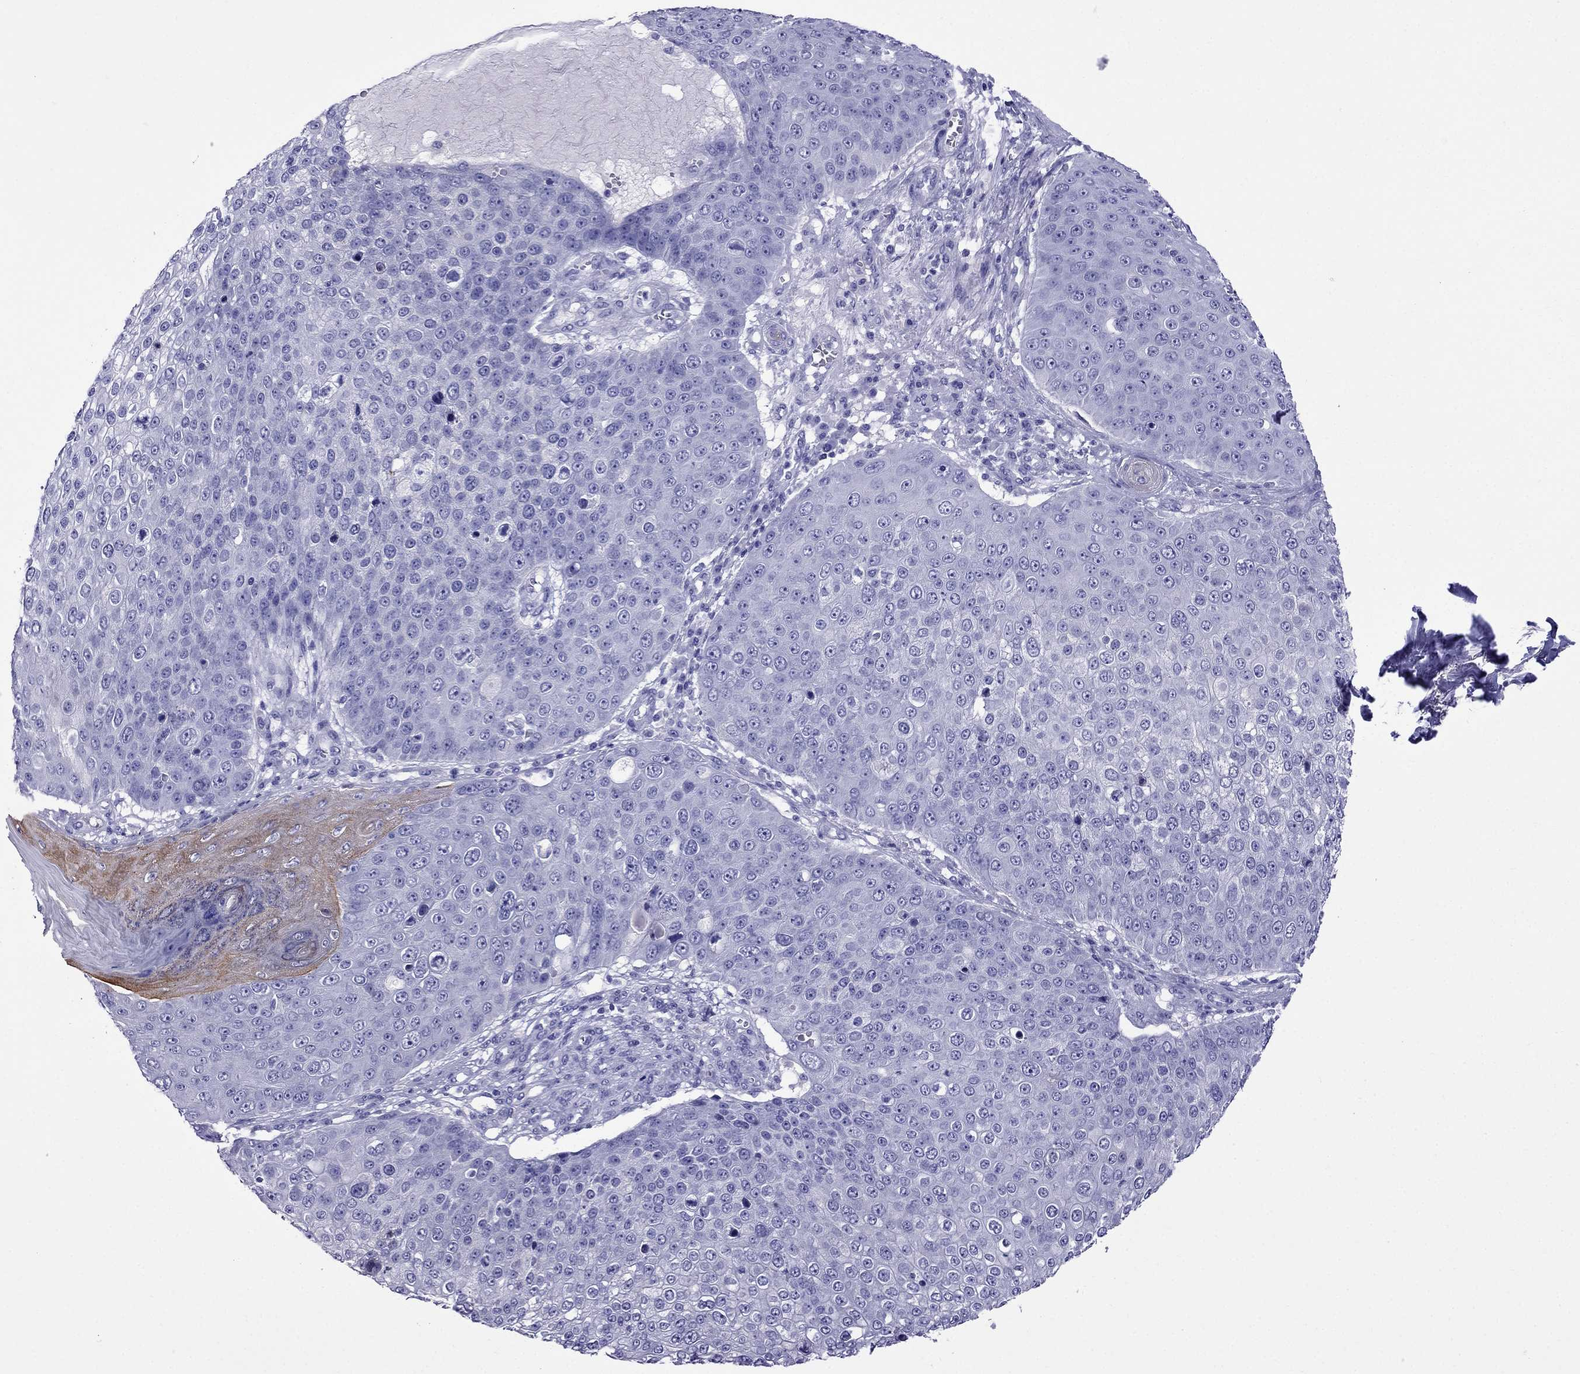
{"staining": {"intensity": "moderate", "quantity": "<25%", "location": "cytoplasmic/membranous"}, "tissue": "skin cancer", "cell_type": "Tumor cells", "image_type": "cancer", "snomed": [{"axis": "morphology", "description": "Squamous cell carcinoma, NOS"}, {"axis": "topography", "description": "Skin"}], "caption": "Human squamous cell carcinoma (skin) stained with a brown dye exhibits moderate cytoplasmic/membranous positive positivity in approximately <25% of tumor cells.", "gene": "CRYBA1", "patient": {"sex": "male", "age": 71}}